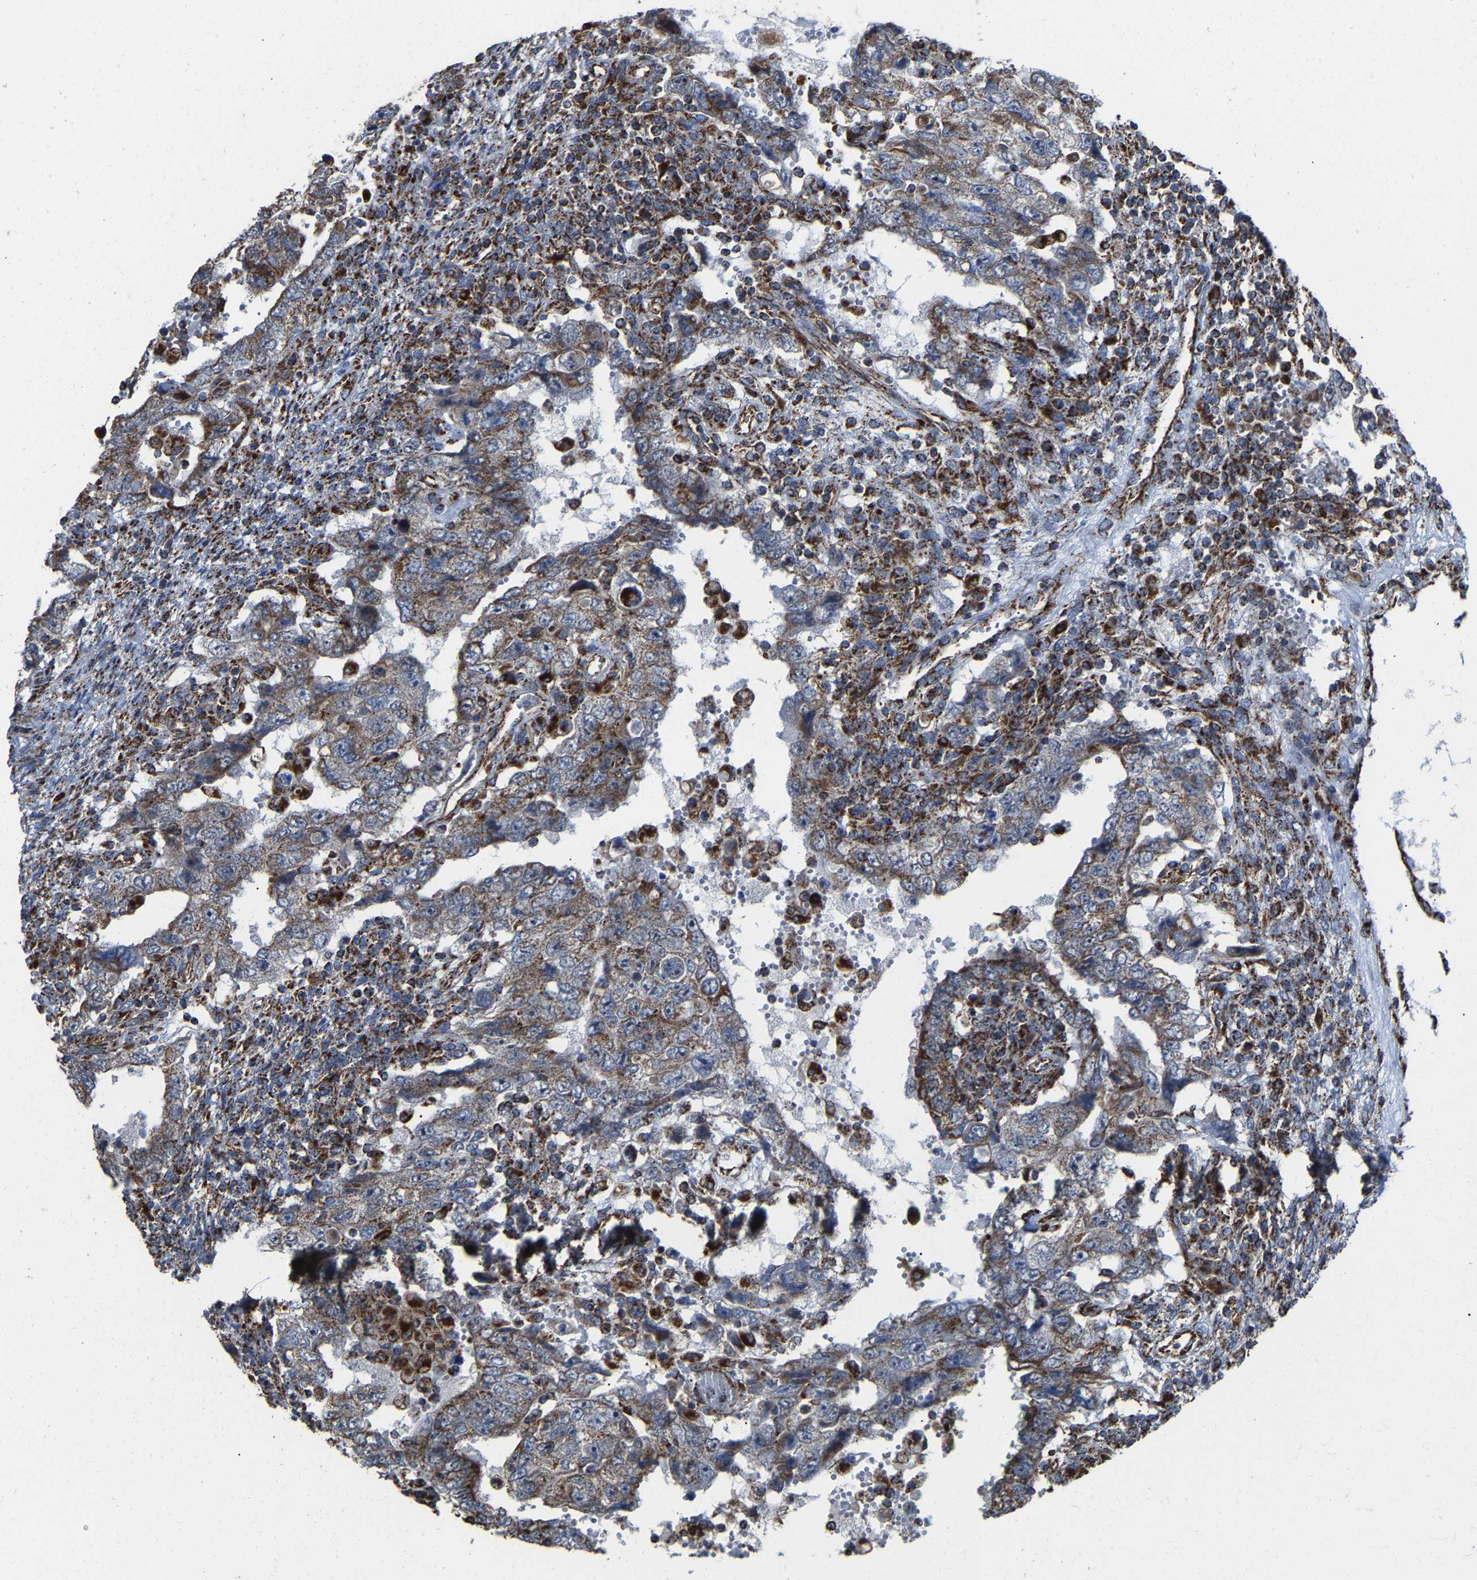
{"staining": {"intensity": "weak", "quantity": ">75%", "location": "cytoplasmic/membranous"}, "tissue": "testis cancer", "cell_type": "Tumor cells", "image_type": "cancer", "snomed": [{"axis": "morphology", "description": "Carcinoma, Embryonal, NOS"}, {"axis": "topography", "description": "Testis"}], "caption": "Embryonal carcinoma (testis) stained with a protein marker displays weak staining in tumor cells.", "gene": "NDUFV3", "patient": {"sex": "male", "age": 26}}